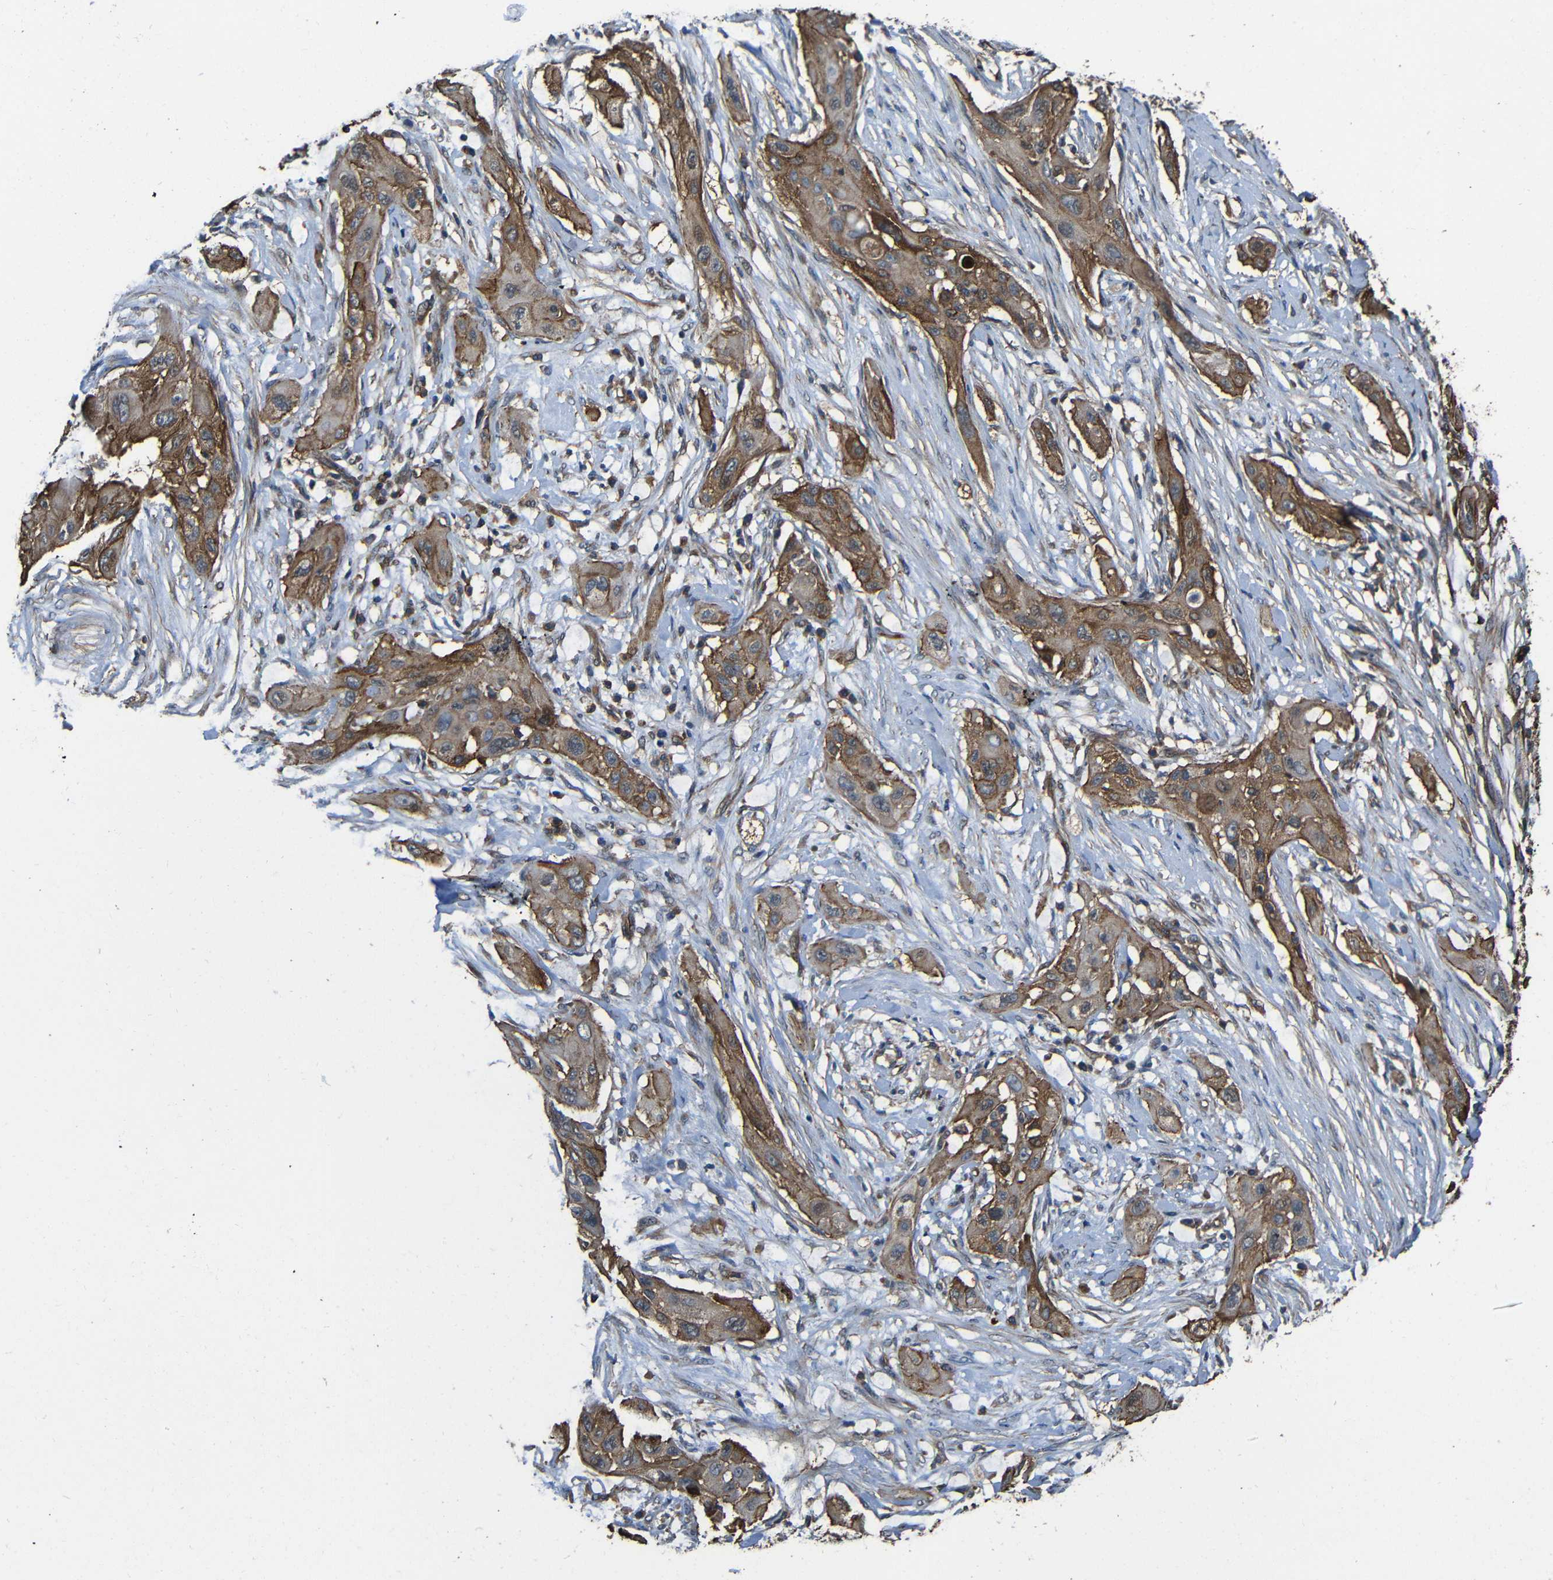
{"staining": {"intensity": "moderate", "quantity": ">75%", "location": "cytoplasmic/membranous"}, "tissue": "lung cancer", "cell_type": "Tumor cells", "image_type": "cancer", "snomed": [{"axis": "morphology", "description": "Squamous cell carcinoma, NOS"}, {"axis": "topography", "description": "Lung"}], "caption": "Immunohistochemical staining of human lung cancer shows medium levels of moderate cytoplasmic/membranous protein positivity in approximately >75% of tumor cells.", "gene": "PTCH1", "patient": {"sex": "female", "age": 47}}